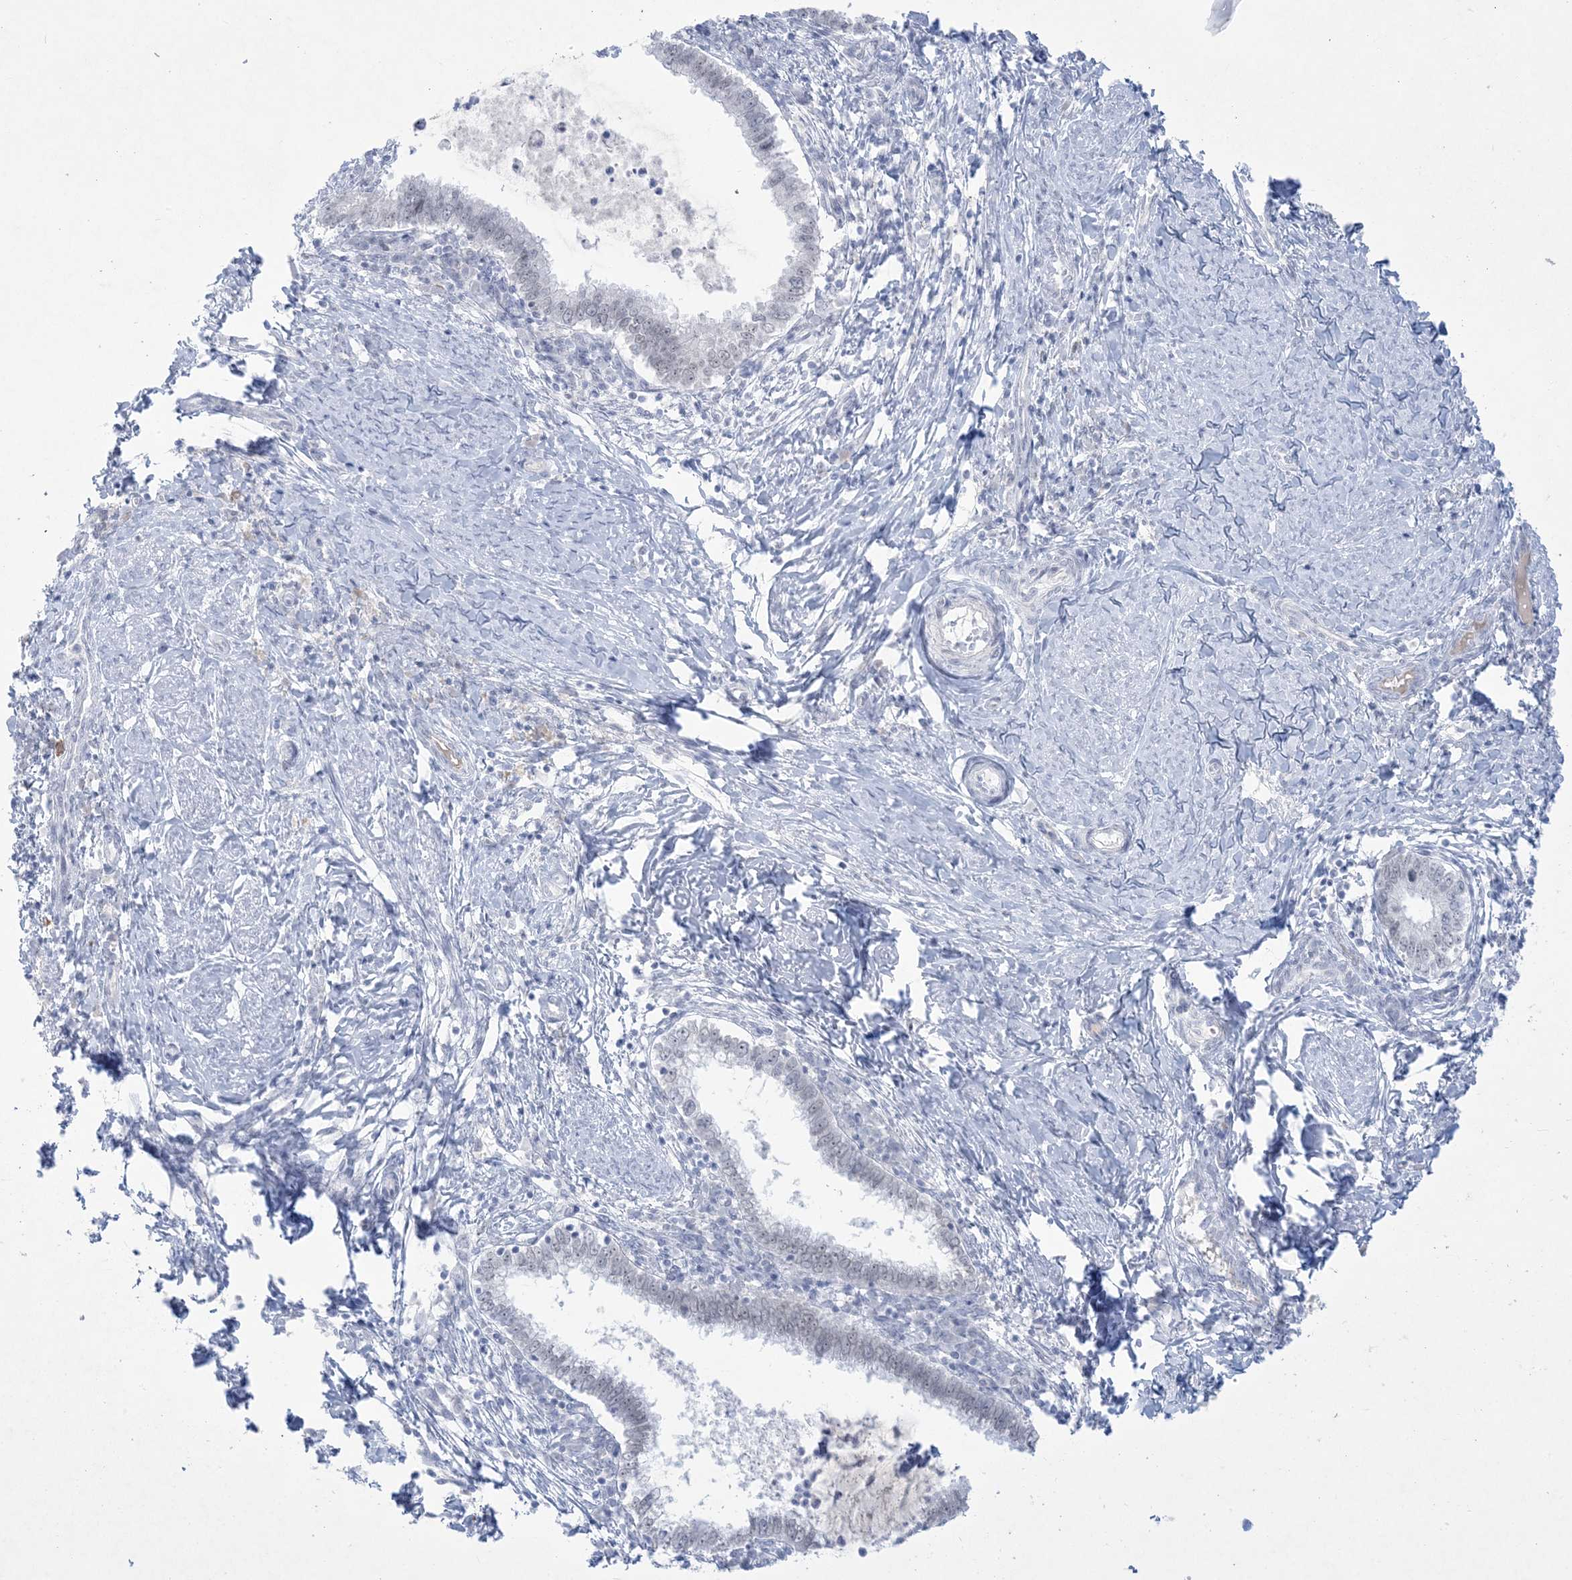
{"staining": {"intensity": "weak", "quantity": "25%-75%", "location": "nuclear"}, "tissue": "cervical cancer", "cell_type": "Tumor cells", "image_type": "cancer", "snomed": [{"axis": "morphology", "description": "Adenocarcinoma, NOS"}, {"axis": "topography", "description": "Cervix"}], "caption": "Immunohistochemistry of cervical cancer displays low levels of weak nuclear staining in about 25%-75% of tumor cells. The staining was performed using DAB, with brown indicating positive protein expression. Nuclei are stained blue with hematoxylin.", "gene": "HOMEZ", "patient": {"sex": "female", "age": 36}}